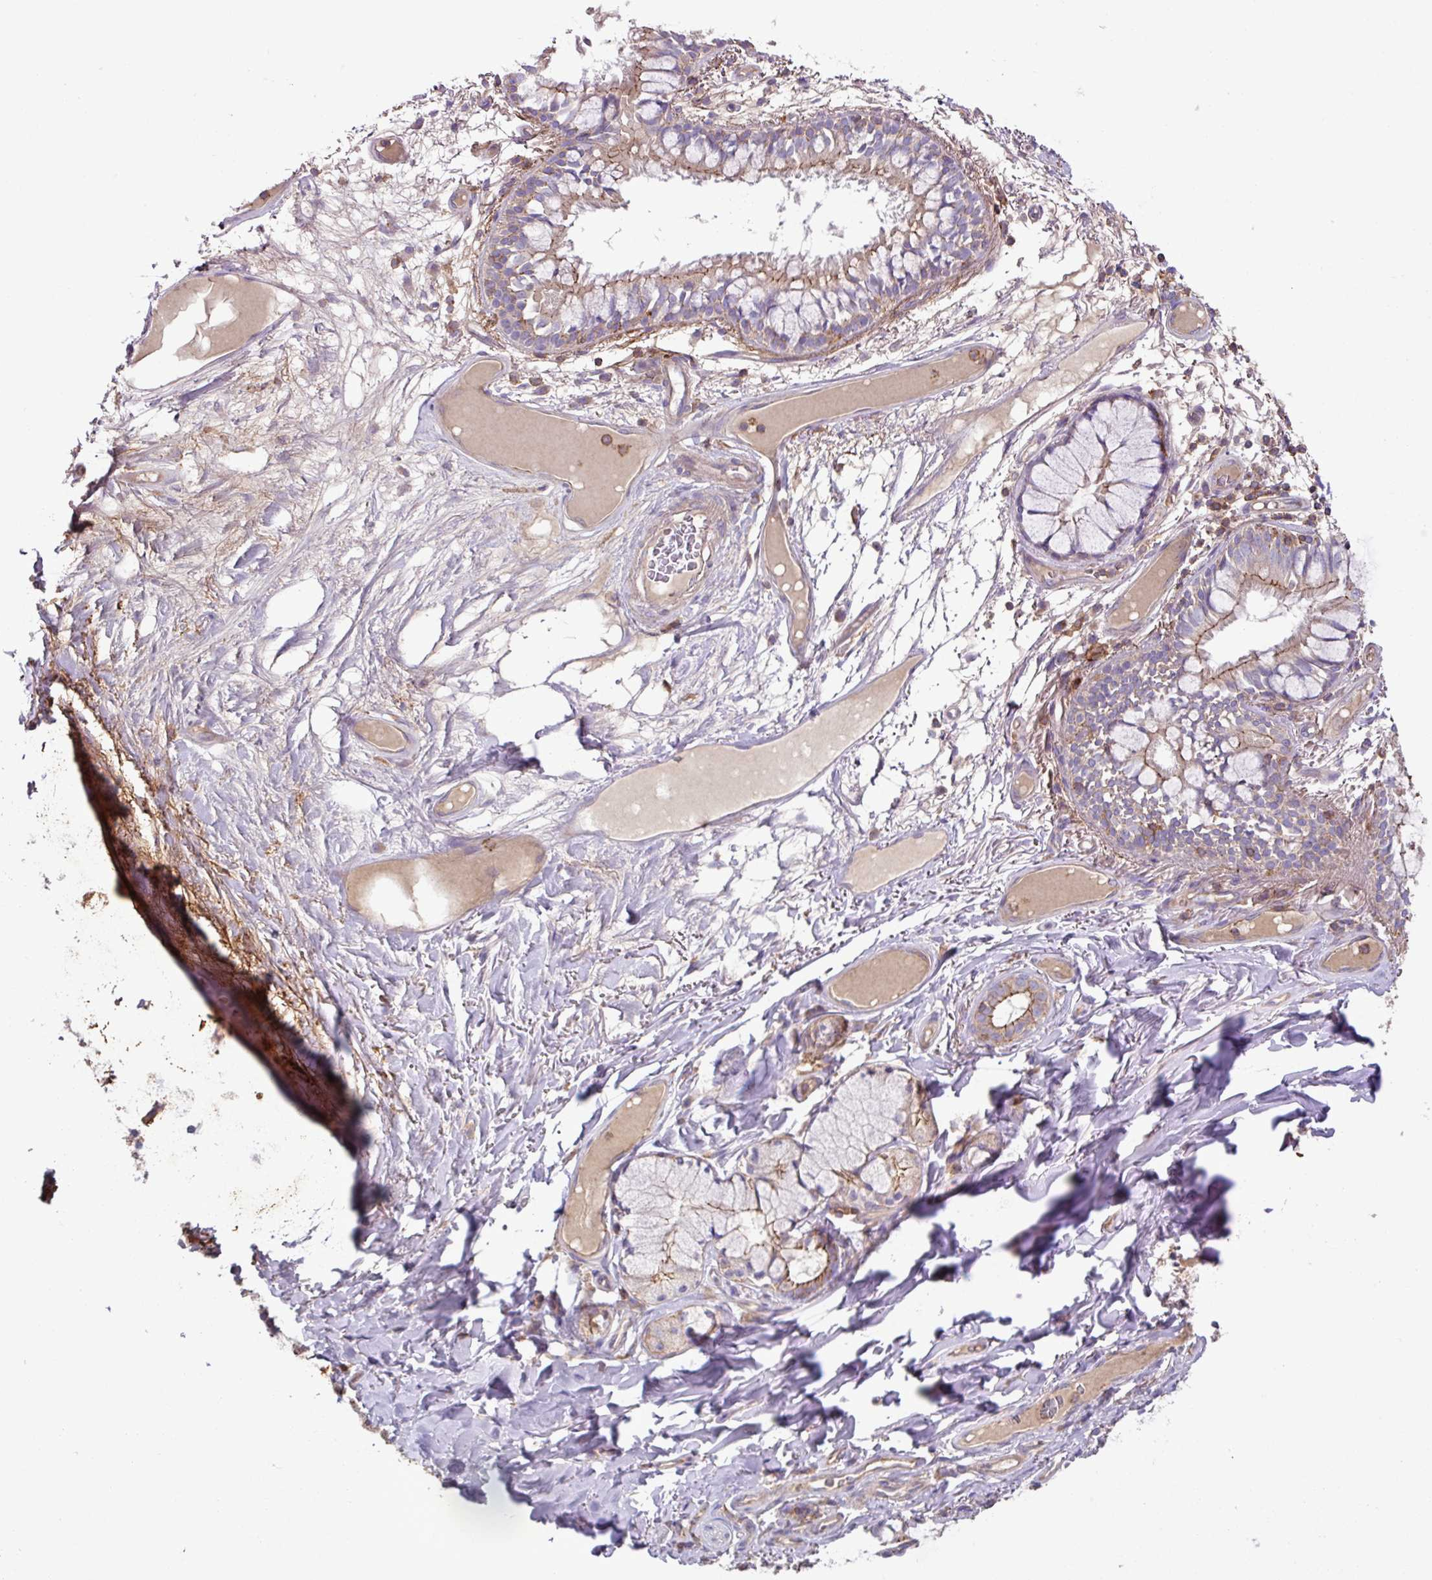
{"staining": {"intensity": "negative", "quantity": "none", "location": "none"}, "tissue": "adipose tissue", "cell_type": "Adipocytes", "image_type": "normal", "snomed": [{"axis": "morphology", "description": "Normal tissue, NOS"}, {"axis": "topography", "description": "Bronchus"}], "caption": "An immunohistochemistry micrograph of normal adipose tissue is shown. There is no staining in adipocytes of adipose tissue.", "gene": "RIC1", "patient": {"sex": "male", "age": 70}}